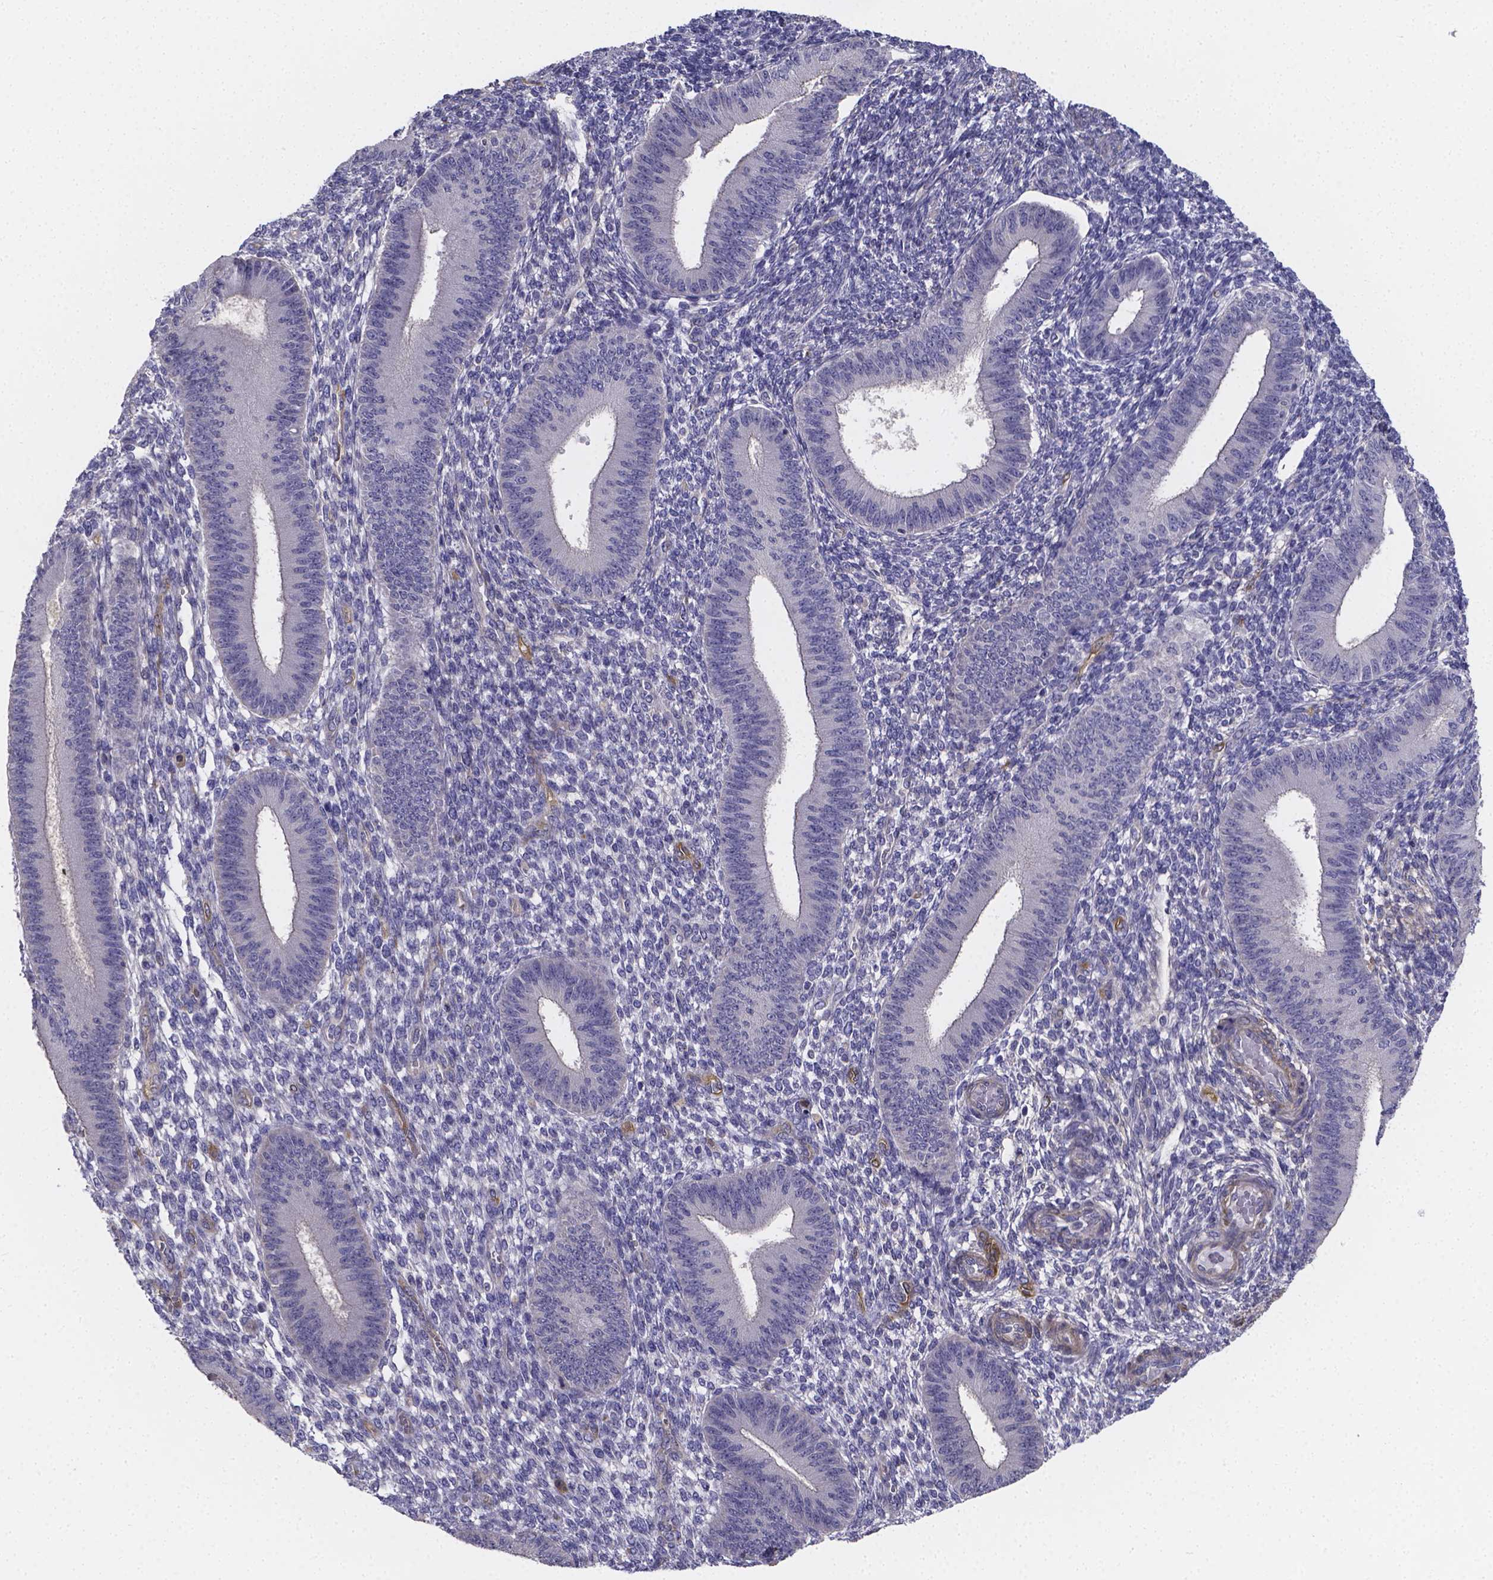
{"staining": {"intensity": "negative", "quantity": "none", "location": "none"}, "tissue": "endometrium", "cell_type": "Cells in endometrial stroma", "image_type": "normal", "snomed": [{"axis": "morphology", "description": "Normal tissue, NOS"}, {"axis": "topography", "description": "Endometrium"}], "caption": "Cells in endometrial stroma are negative for brown protein staining in benign endometrium. (IHC, brightfield microscopy, high magnification).", "gene": "RERG", "patient": {"sex": "female", "age": 39}}